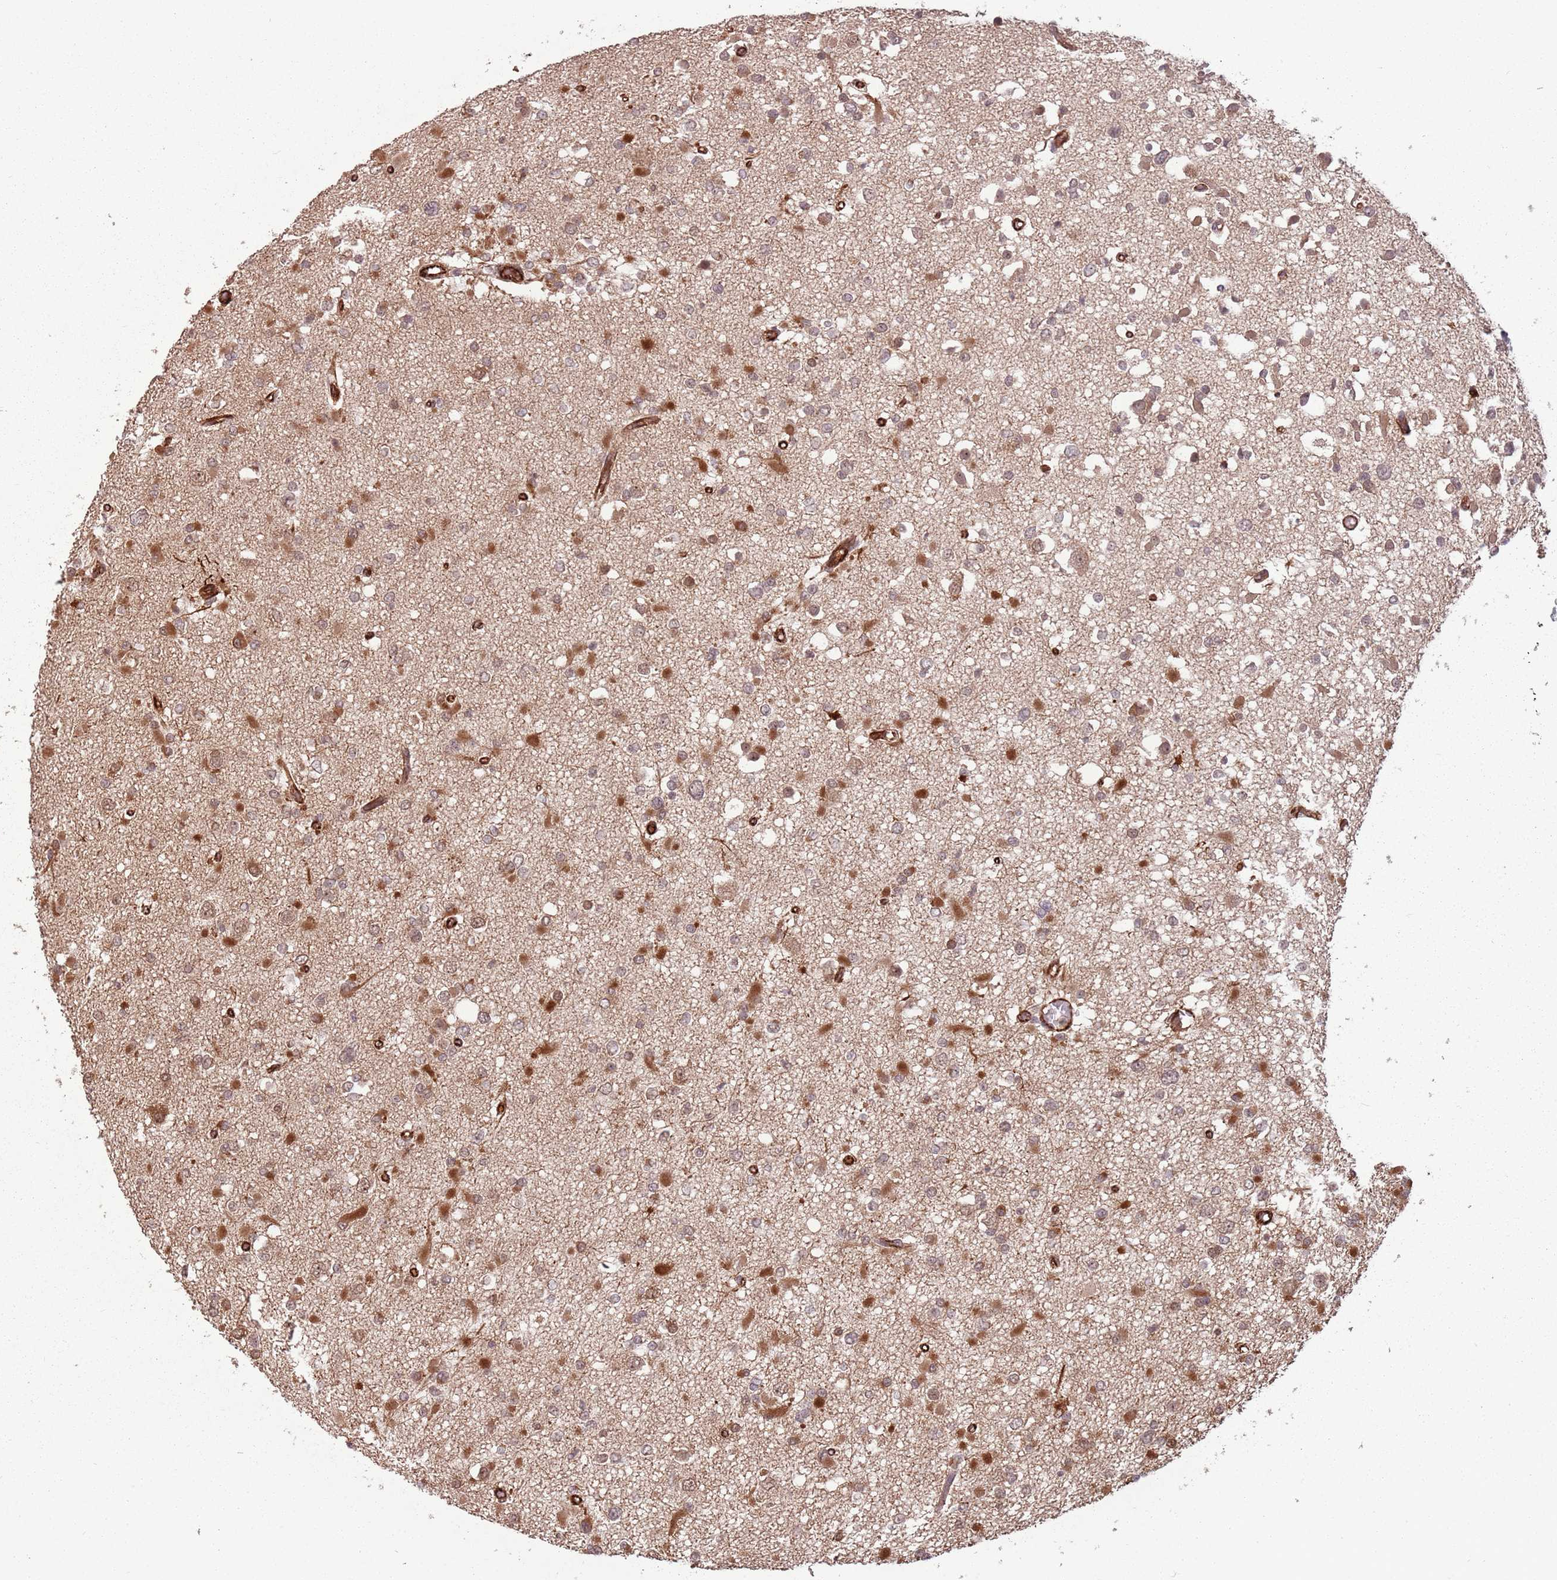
{"staining": {"intensity": "moderate", "quantity": "25%-75%", "location": "cytoplasmic/membranous,nuclear"}, "tissue": "glioma", "cell_type": "Tumor cells", "image_type": "cancer", "snomed": [{"axis": "morphology", "description": "Glioma, malignant, Low grade"}, {"axis": "topography", "description": "Brain"}], "caption": "Protein staining demonstrates moderate cytoplasmic/membranous and nuclear positivity in about 25%-75% of tumor cells in malignant glioma (low-grade). The staining was performed using DAB (3,3'-diaminobenzidine), with brown indicating positive protein expression. Nuclei are stained blue with hematoxylin.", "gene": "ADAMTS3", "patient": {"sex": "female", "age": 22}}